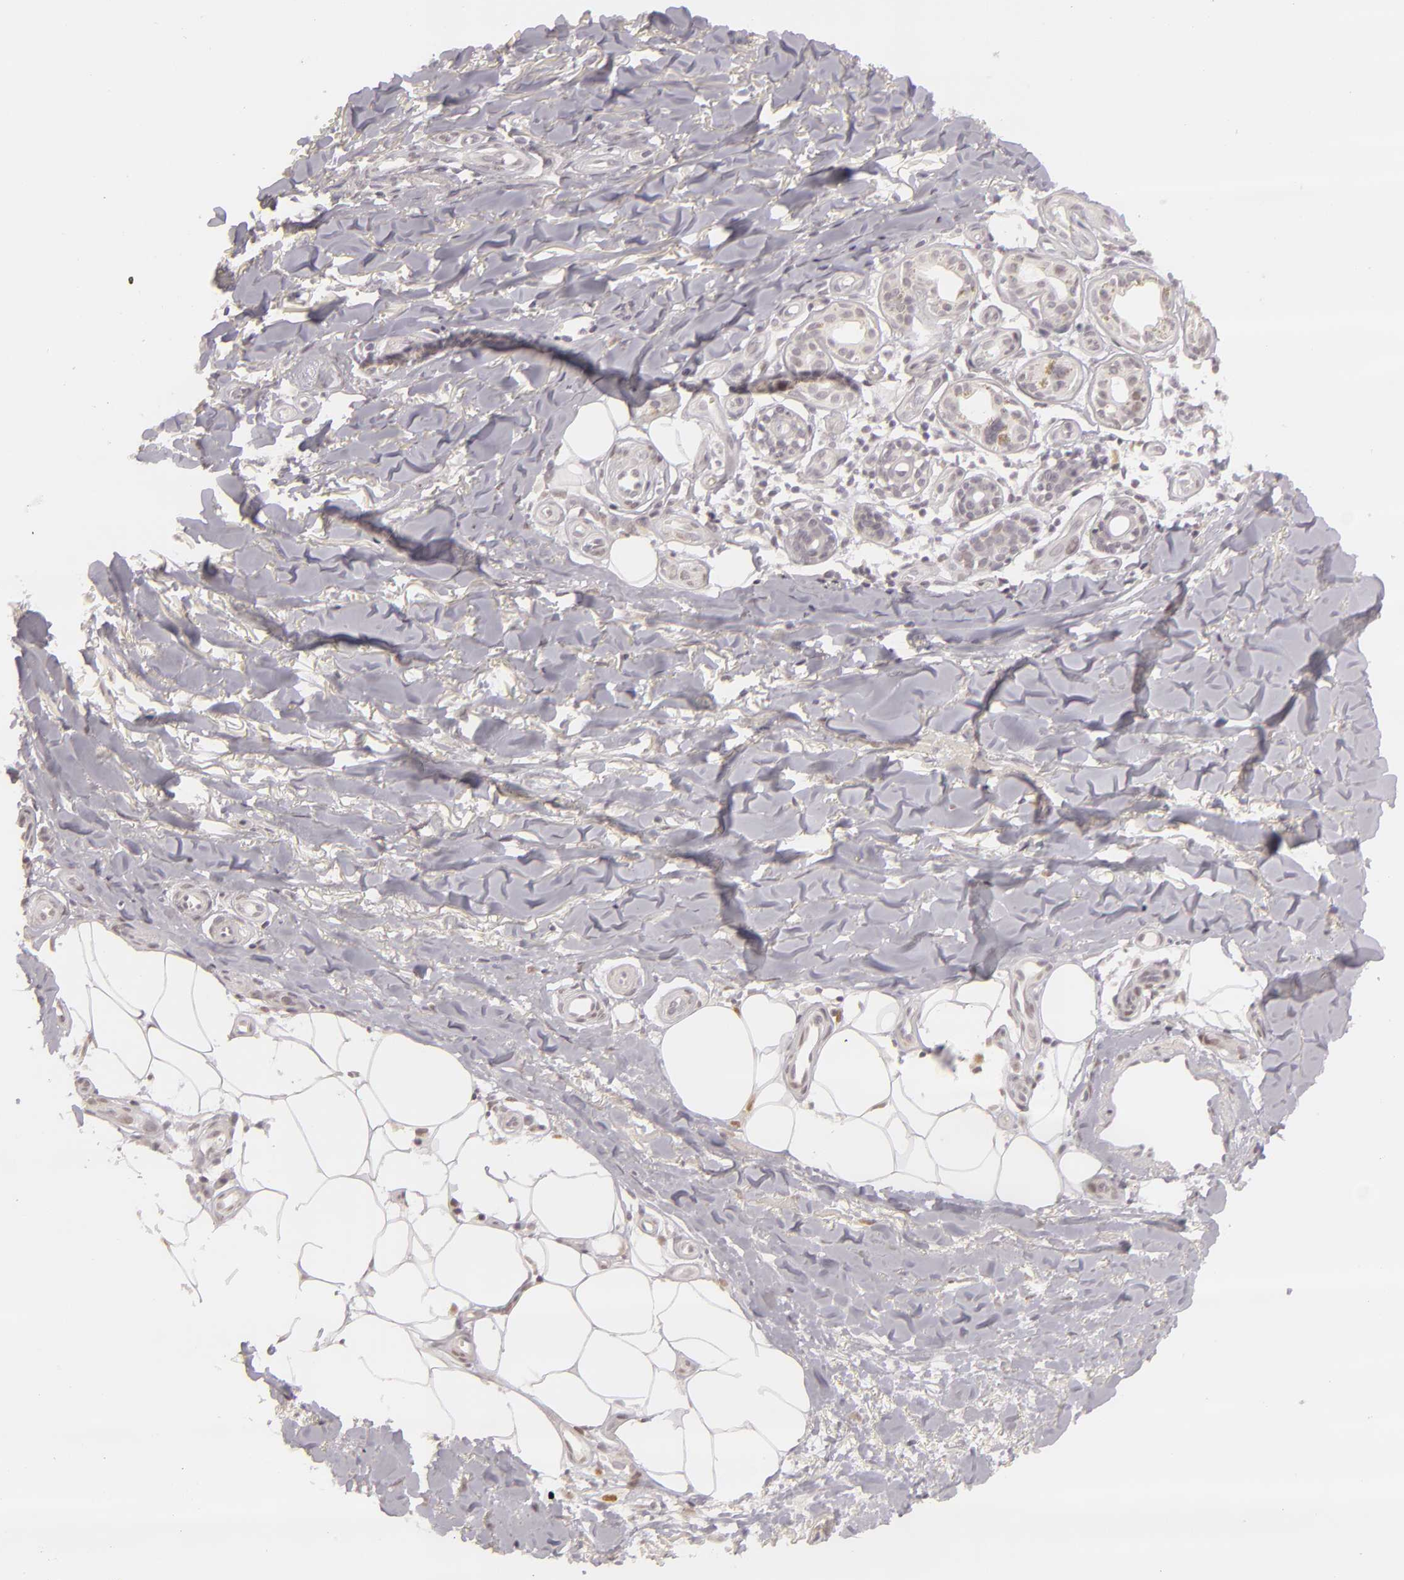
{"staining": {"intensity": "weak", "quantity": "<25%", "location": "cytoplasmic/membranous"}, "tissue": "skin cancer", "cell_type": "Tumor cells", "image_type": "cancer", "snomed": [{"axis": "morphology", "description": "Basal cell carcinoma"}, {"axis": "topography", "description": "Skin"}], "caption": "A micrograph of skin cancer stained for a protein demonstrates no brown staining in tumor cells.", "gene": "SIX1", "patient": {"sex": "male", "age": 81}}